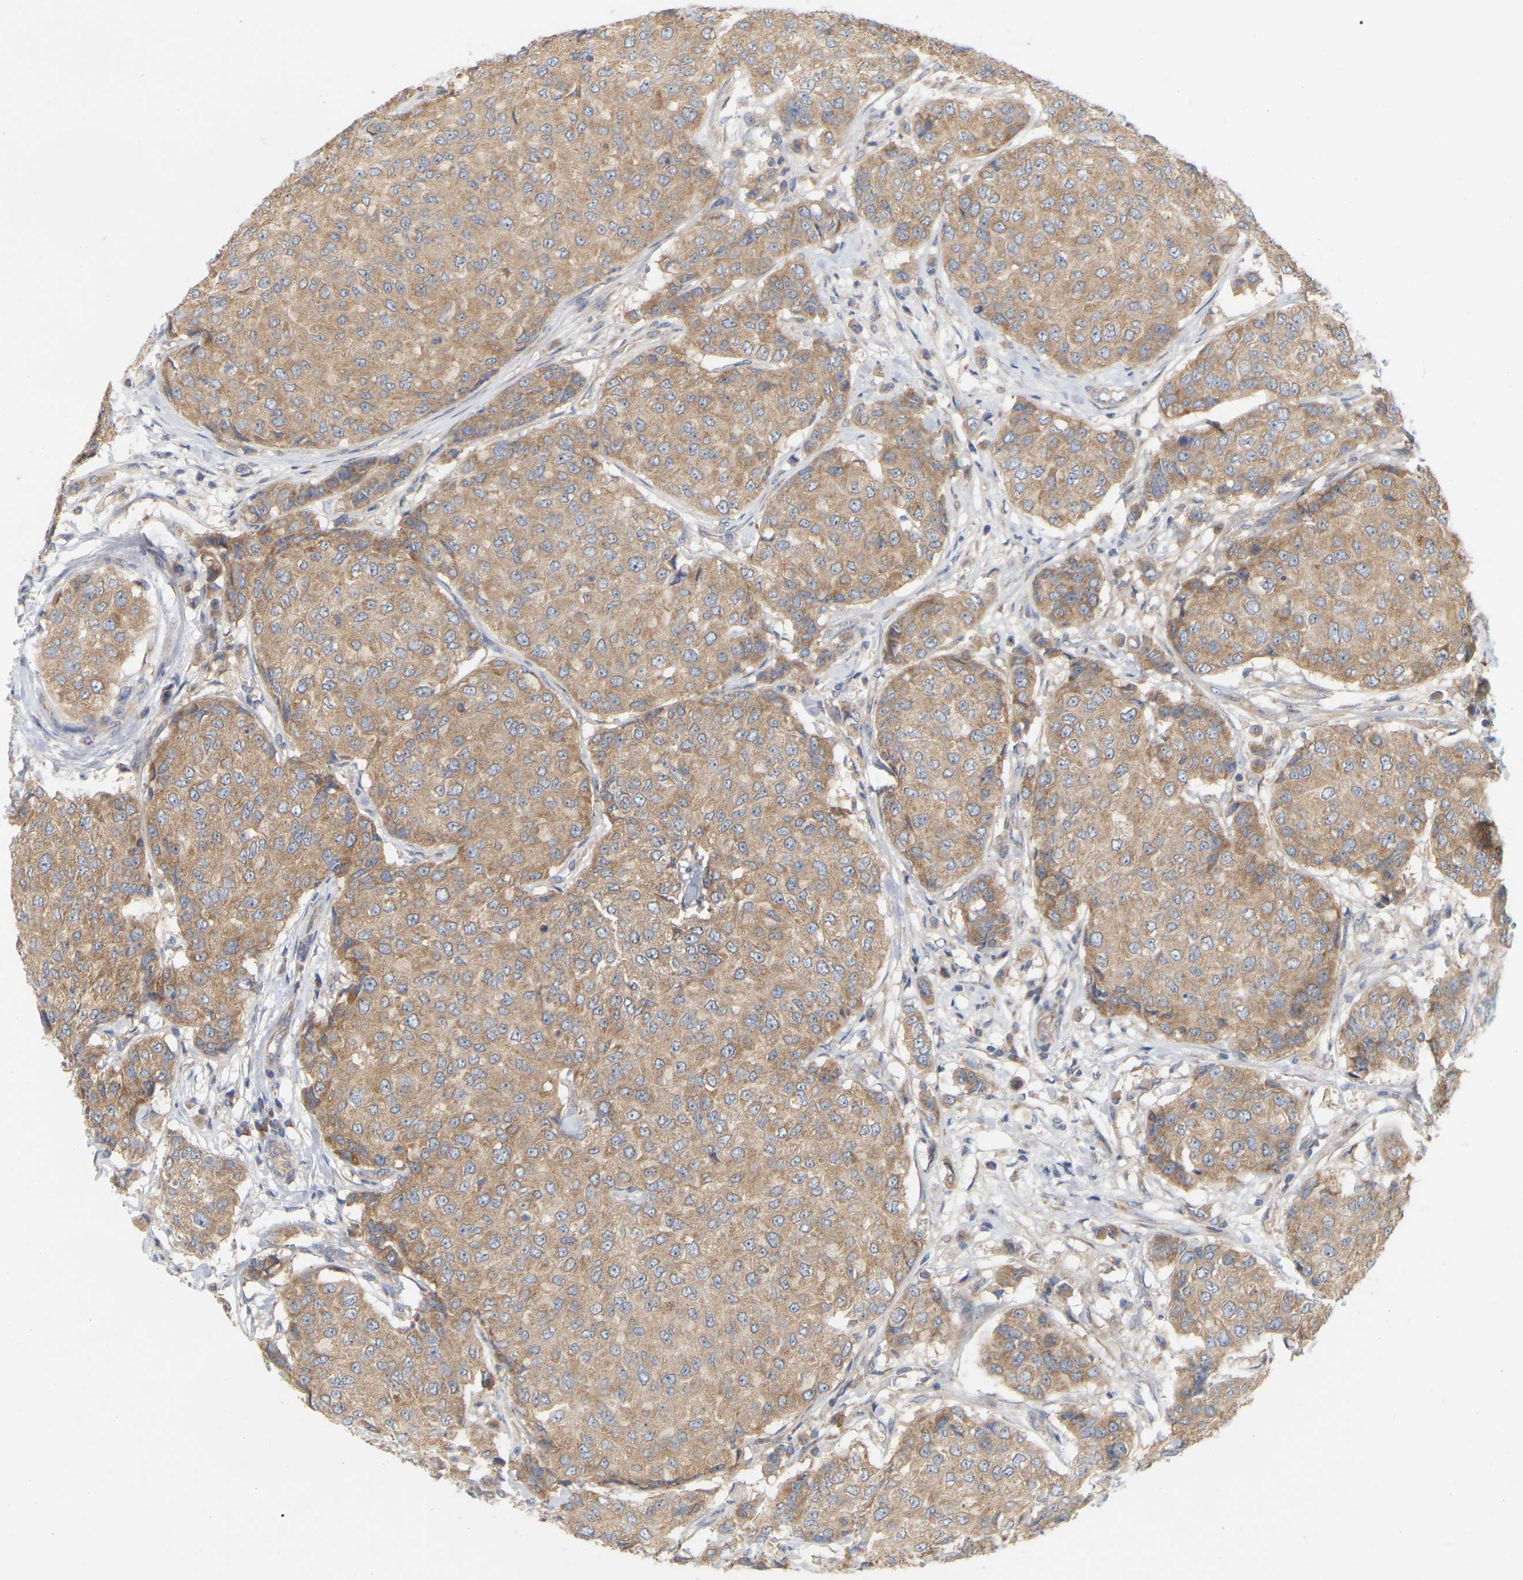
{"staining": {"intensity": "moderate", "quantity": ">75%", "location": "cytoplasmic/membranous"}, "tissue": "breast cancer", "cell_type": "Tumor cells", "image_type": "cancer", "snomed": [{"axis": "morphology", "description": "Duct carcinoma"}, {"axis": "topography", "description": "Breast"}], "caption": "This is an image of IHC staining of breast cancer, which shows moderate positivity in the cytoplasmic/membranous of tumor cells.", "gene": "MINDY4", "patient": {"sex": "female", "age": 27}}